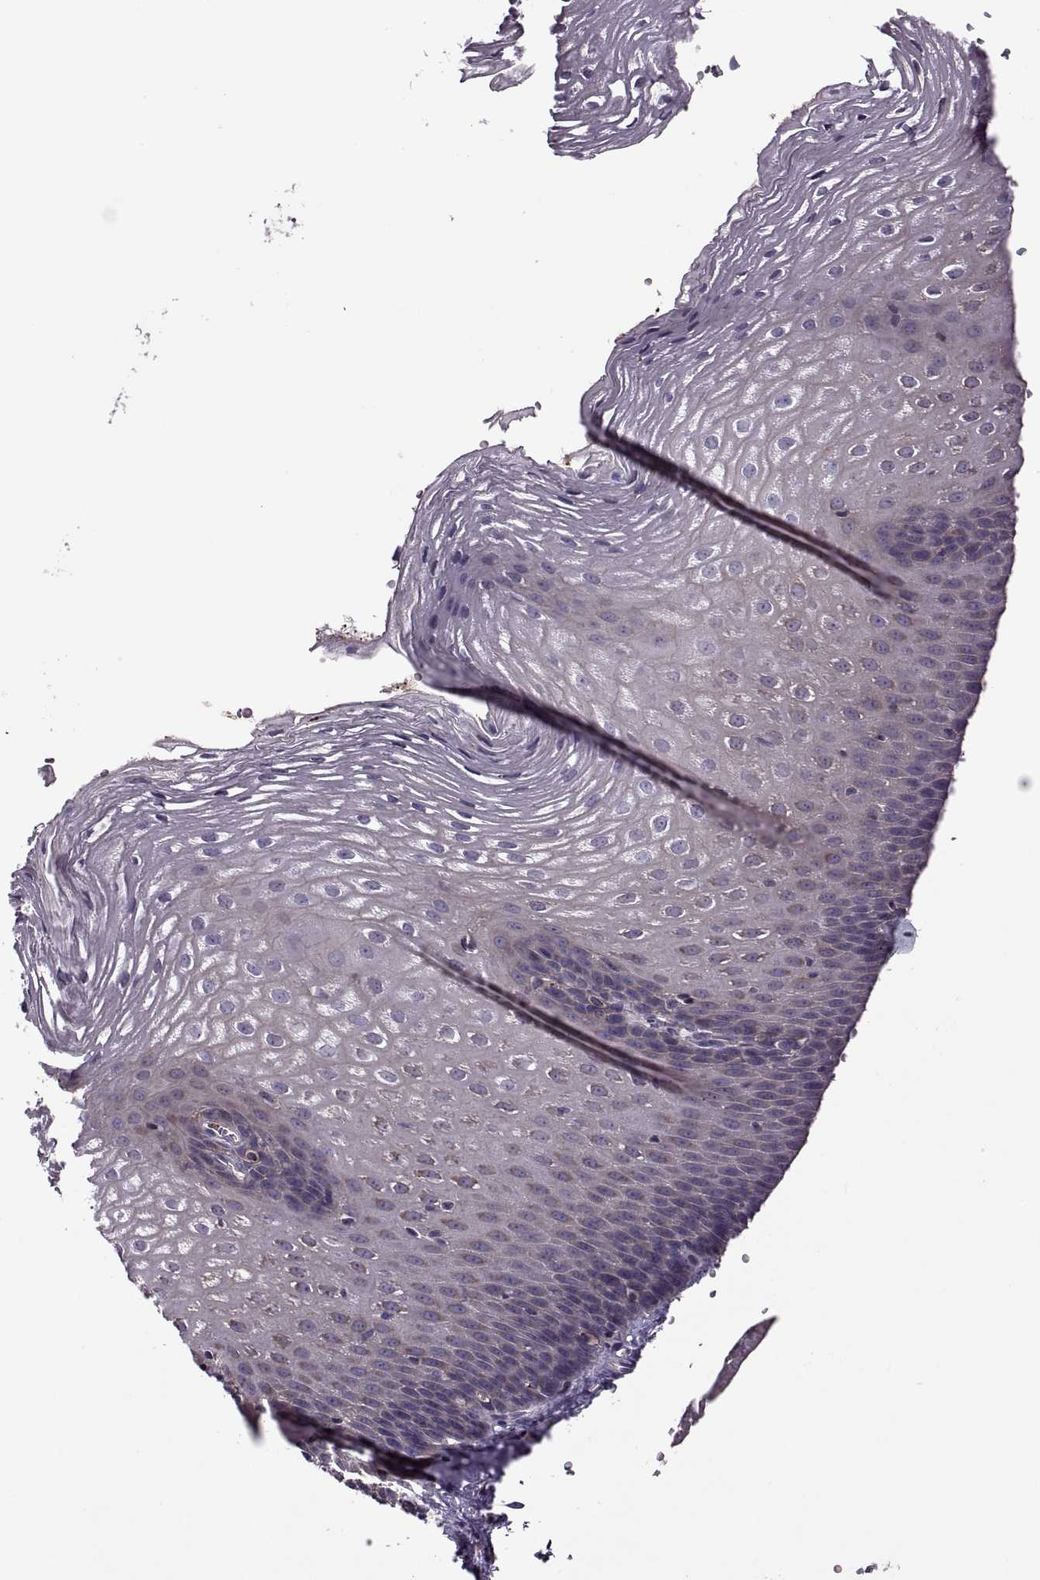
{"staining": {"intensity": "negative", "quantity": "none", "location": "none"}, "tissue": "esophagus", "cell_type": "Squamous epithelial cells", "image_type": "normal", "snomed": [{"axis": "morphology", "description": "Normal tissue, NOS"}, {"axis": "topography", "description": "Esophagus"}], "caption": "A high-resolution image shows immunohistochemistry (IHC) staining of normal esophagus, which displays no significant staining in squamous epithelial cells. (Immunohistochemistry, brightfield microscopy, high magnification).", "gene": "SLC2A14", "patient": {"sex": "male", "age": 72}}